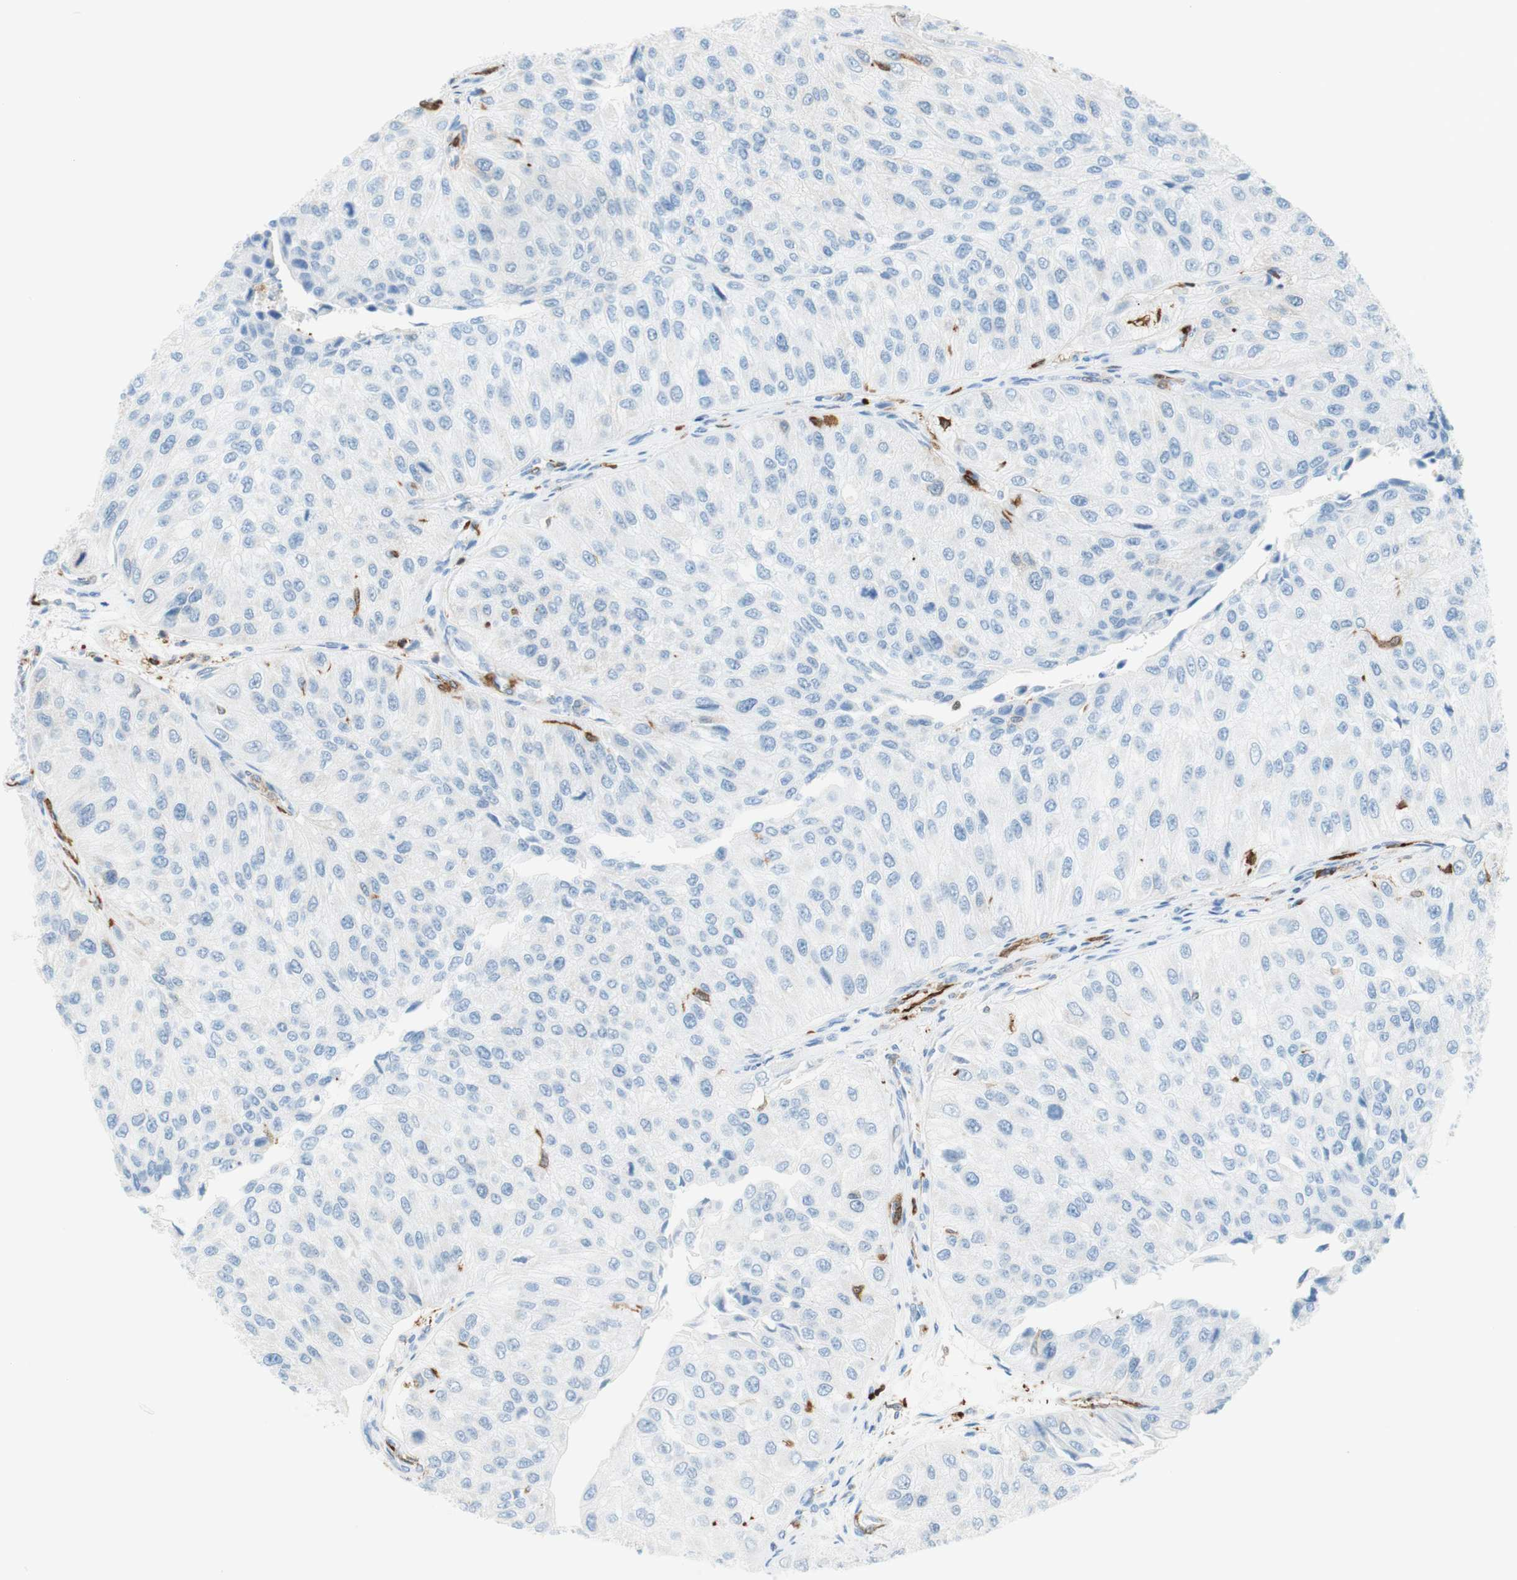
{"staining": {"intensity": "negative", "quantity": "none", "location": "none"}, "tissue": "urothelial cancer", "cell_type": "Tumor cells", "image_type": "cancer", "snomed": [{"axis": "morphology", "description": "Urothelial carcinoma, High grade"}, {"axis": "topography", "description": "Kidney"}, {"axis": "topography", "description": "Urinary bladder"}], "caption": "IHC of human urothelial cancer reveals no positivity in tumor cells. The staining is performed using DAB brown chromogen with nuclei counter-stained in using hematoxylin.", "gene": "STMN1", "patient": {"sex": "male", "age": 77}}